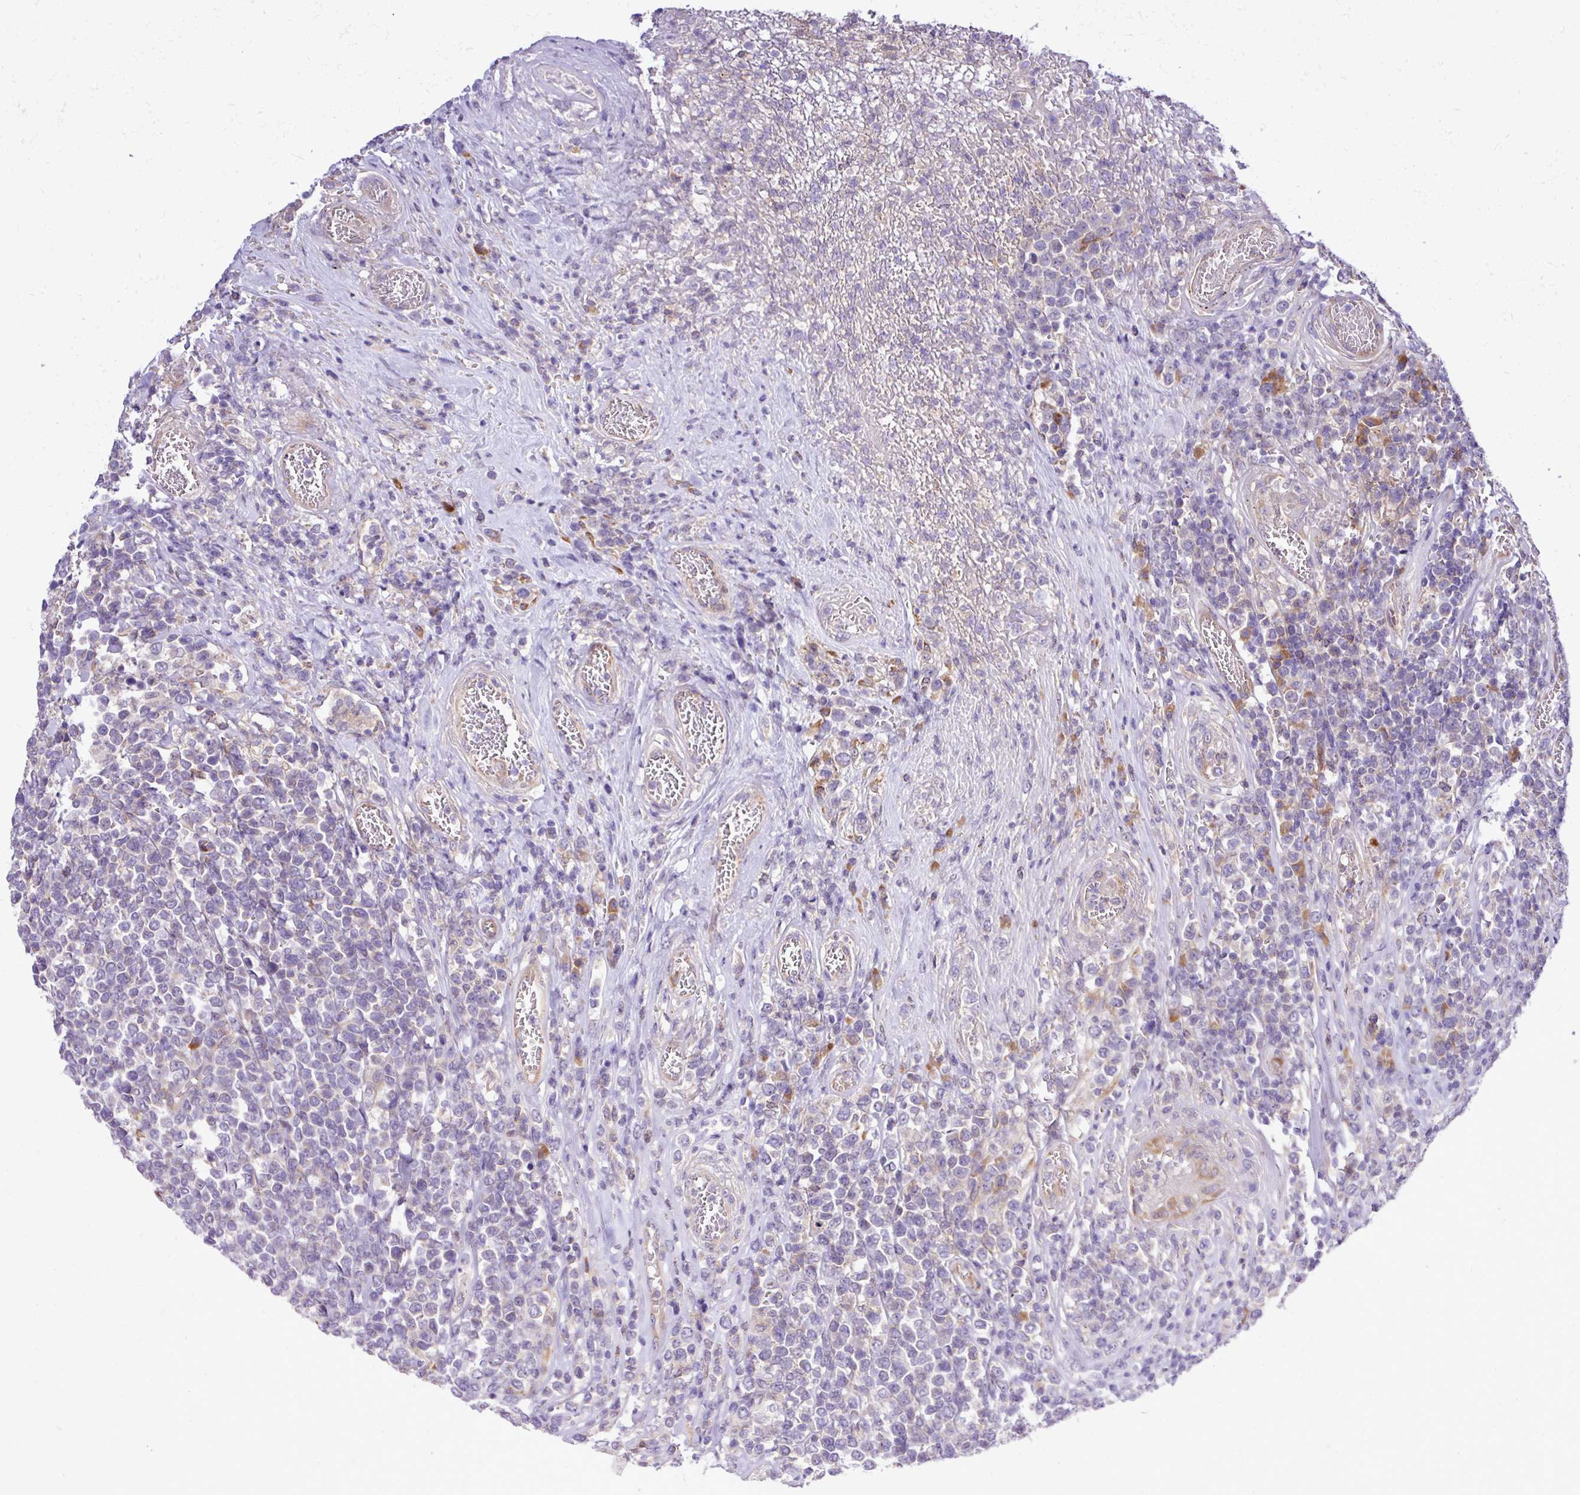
{"staining": {"intensity": "negative", "quantity": "none", "location": "none"}, "tissue": "lymphoma", "cell_type": "Tumor cells", "image_type": "cancer", "snomed": [{"axis": "morphology", "description": "Malignant lymphoma, non-Hodgkin's type, High grade"}, {"axis": "topography", "description": "Soft tissue"}], "caption": "The image shows no staining of tumor cells in lymphoma. (Stains: DAB IHC with hematoxylin counter stain, Microscopy: brightfield microscopy at high magnification).", "gene": "TM2D2", "patient": {"sex": "female", "age": 56}}